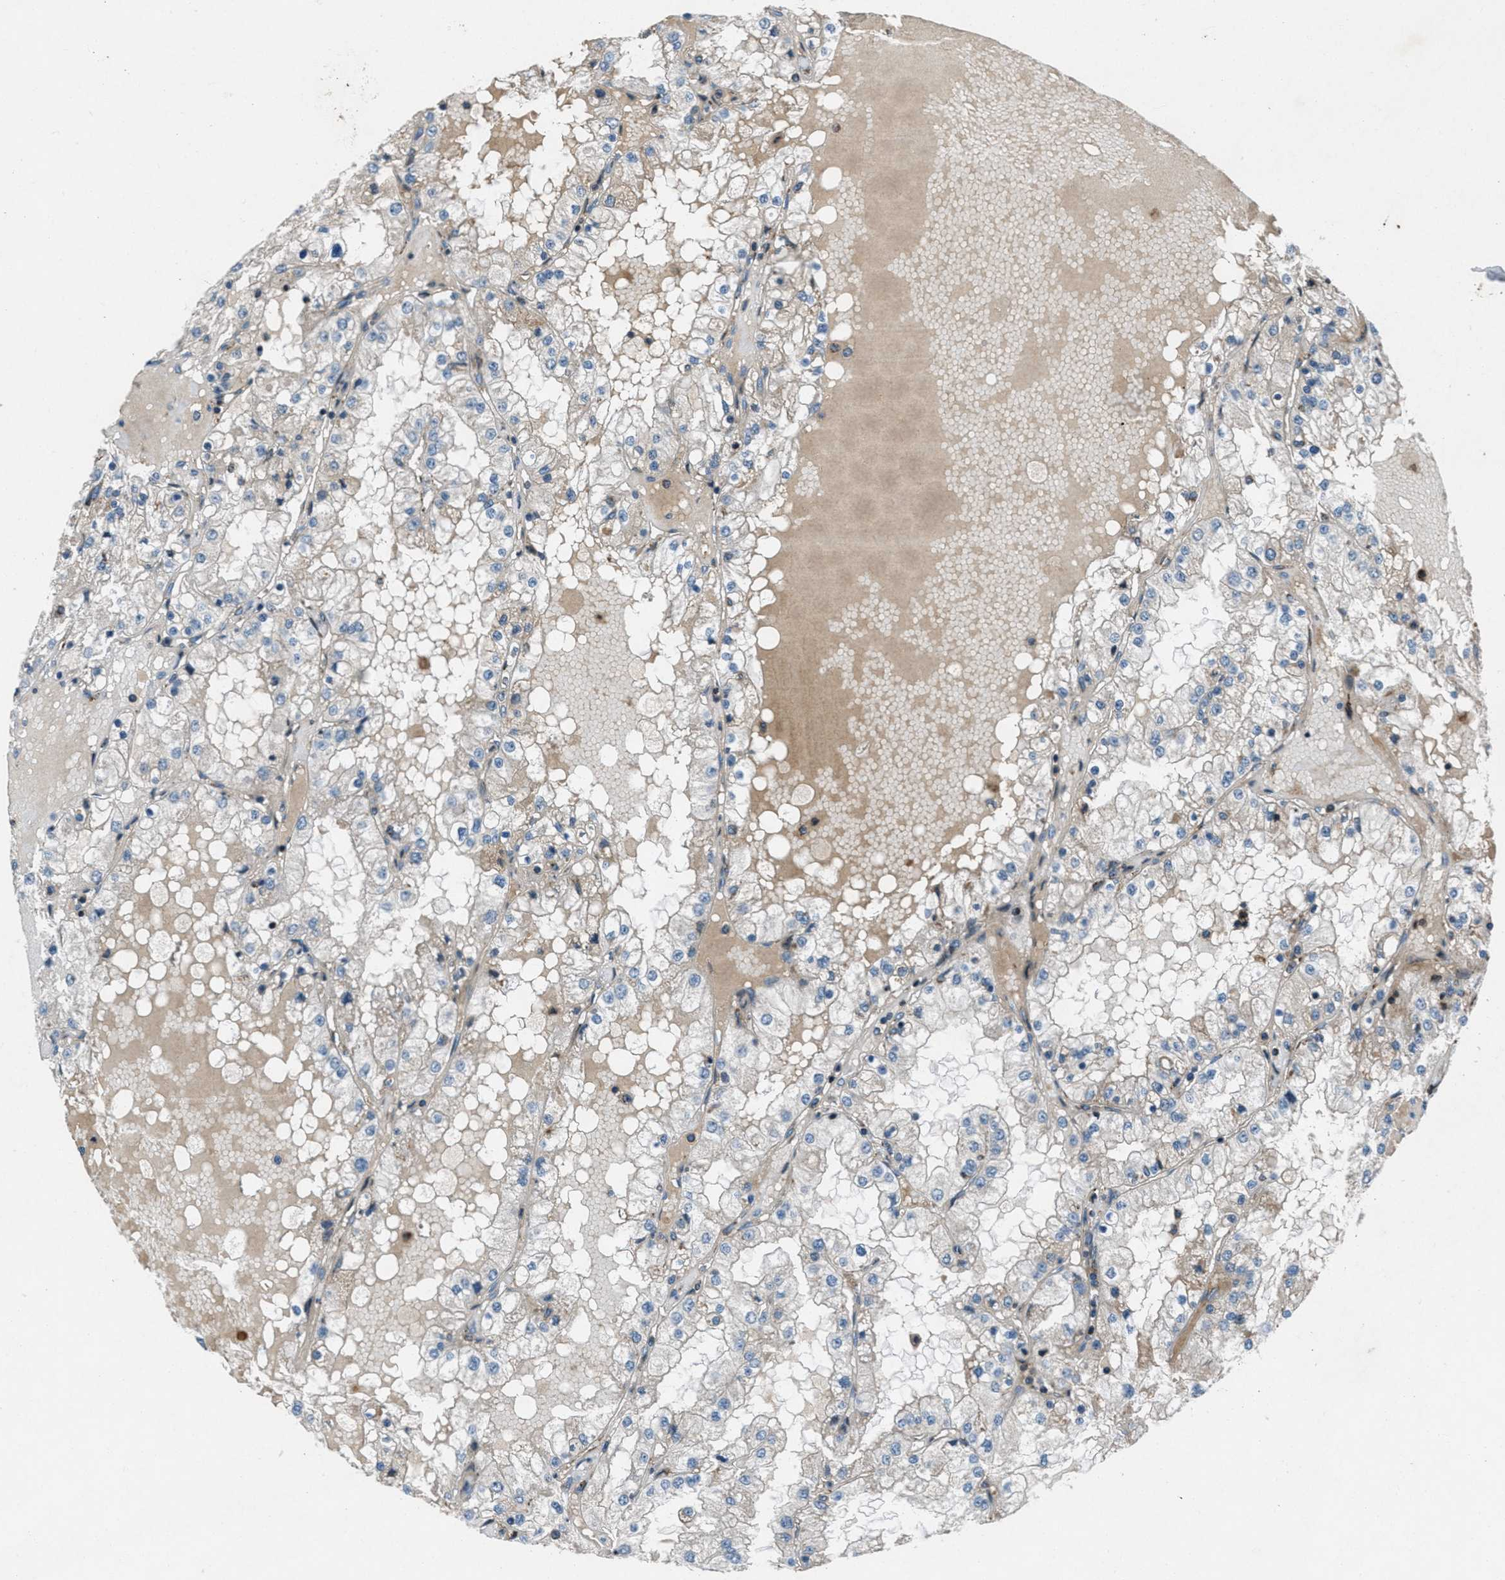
{"staining": {"intensity": "negative", "quantity": "none", "location": "none"}, "tissue": "renal cancer", "cell_type": "Tumor cells", "image_type": "cancer", "snomed": [{"axis": "morphology", "description": "Adenocarcinoma, NOS"}, {"axis": "topography", "description": "Kidney"}], "caption": "Renal cancer was stained to show a protein in brown. There is no significant positivity in tumor cells. (DAB IHC, high magnification).", "gene": "CLEC2D", "patient": {"sex": "male", "age": 68}}